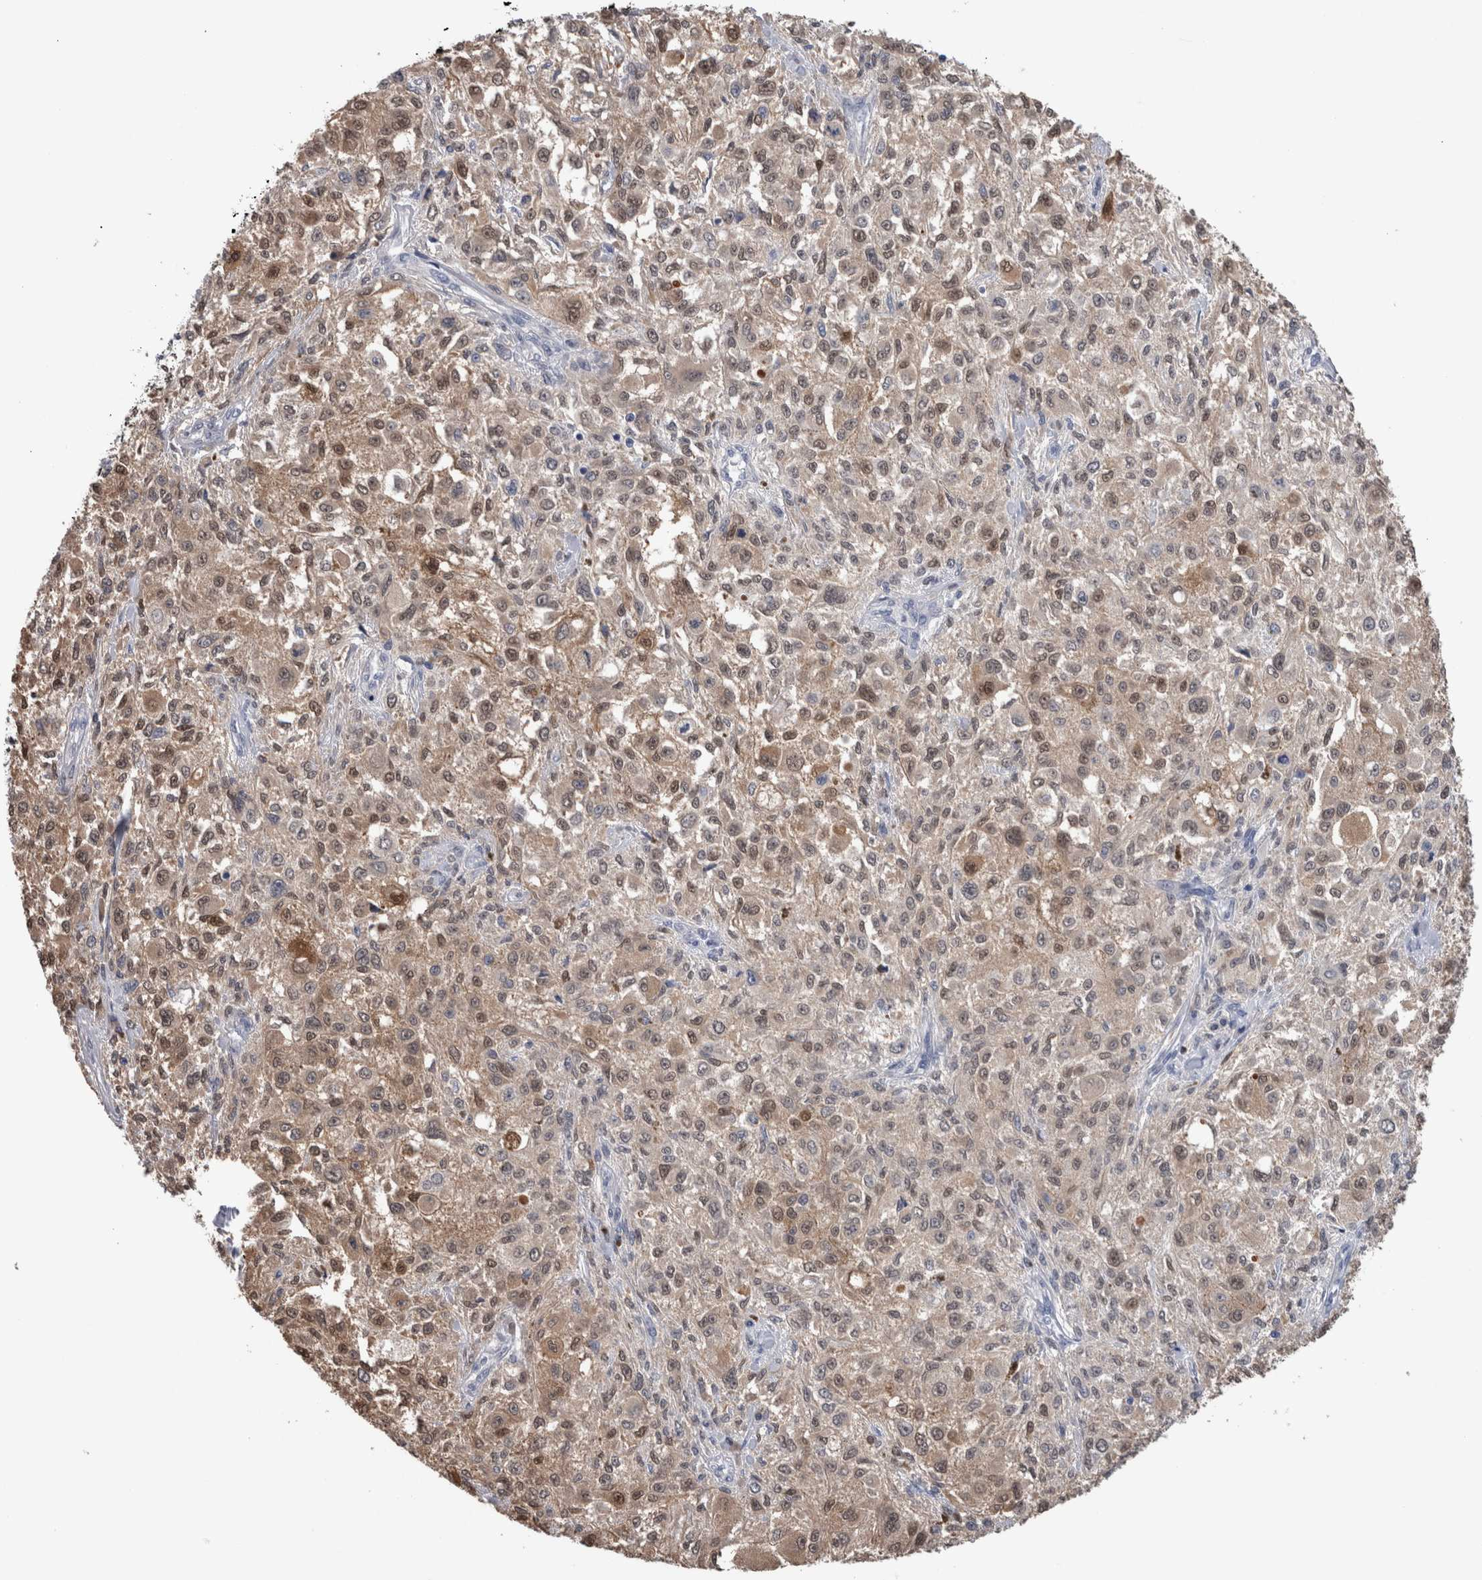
{"staining": {"intensity": "weak", "quantity": ">75%", "location": "cytoplasmic/membranous,nuclear"}, "tissue": "melanoma", "cell_type": "Tumor cells", "image_type": "cancer", "snomed": [{"axis": "morphology", "description": "Necrosis, NOS"}, {"axis": "morphology", "description": "Malignant melanoma, NOS"}, {"axis": "topography", "description": "Skin"}], "caption": "Tumor cells display weak cytoplasmic/membranous and nuclear staining in approximately >75% of cells in malignant melanoma.", "gene": "CA8", "patient": {"sex": "female", "age": 87}}